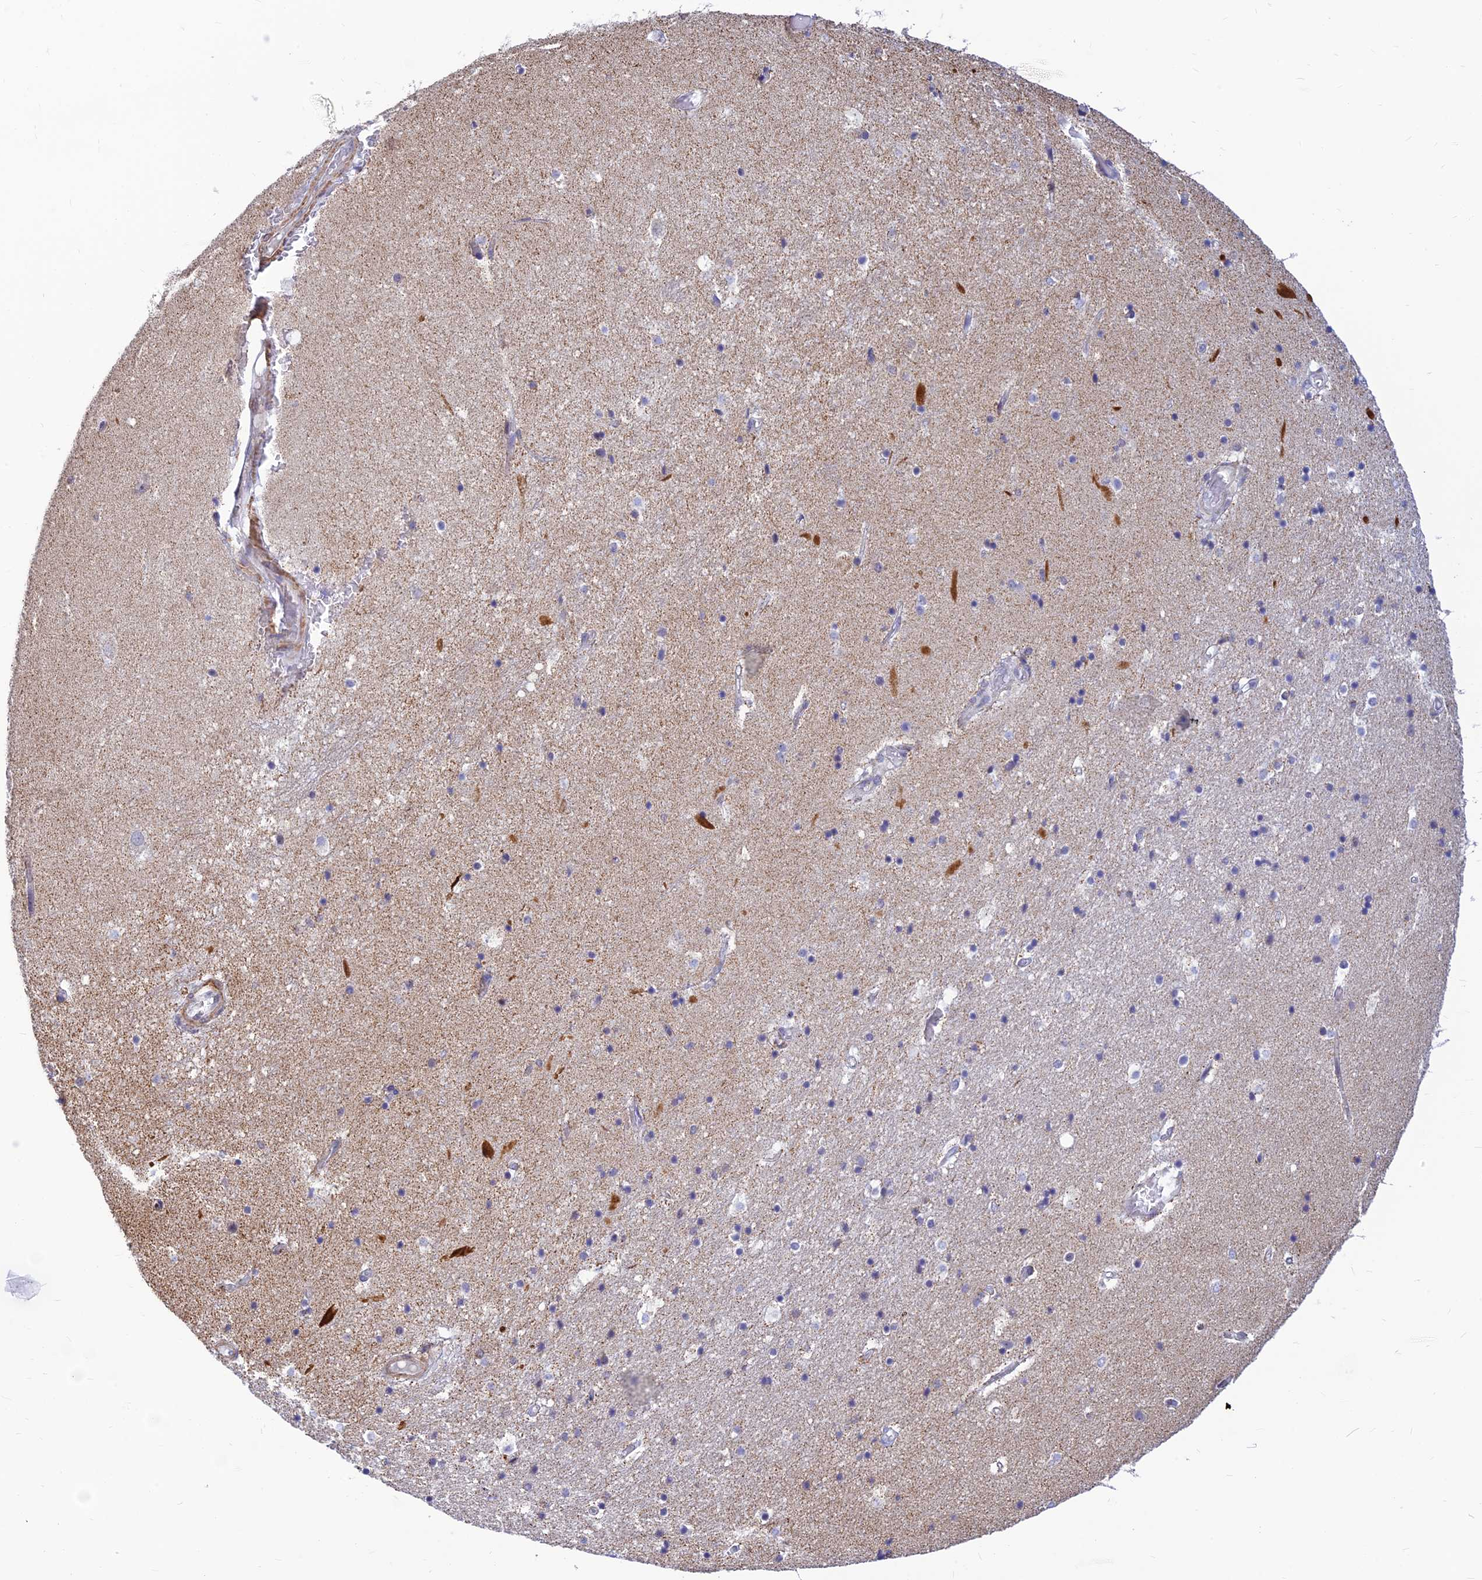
{"staining": {"intensity": "negative", "quantity": "none", "location": "none"}, "tissue": "hippocampus", "cell_type": "Glial cells", "image_type": "normal", "snomed": [{"axis": "morphology", "description": "Normal tissue, NOS"}, {"axis": "topography", "description": "Hippocampus"}], "caption": "Immunohistochemical staining of normal human hippocampus exhibits no significant positivity in glial cells. (DAB (3,3'-diaminobenzidine) immunohistochemistry (IHC) visualized using brightfield microscopy, high magnification).", "gene": "POLR1G", "patient": {"sex": "female", "age": 52}}